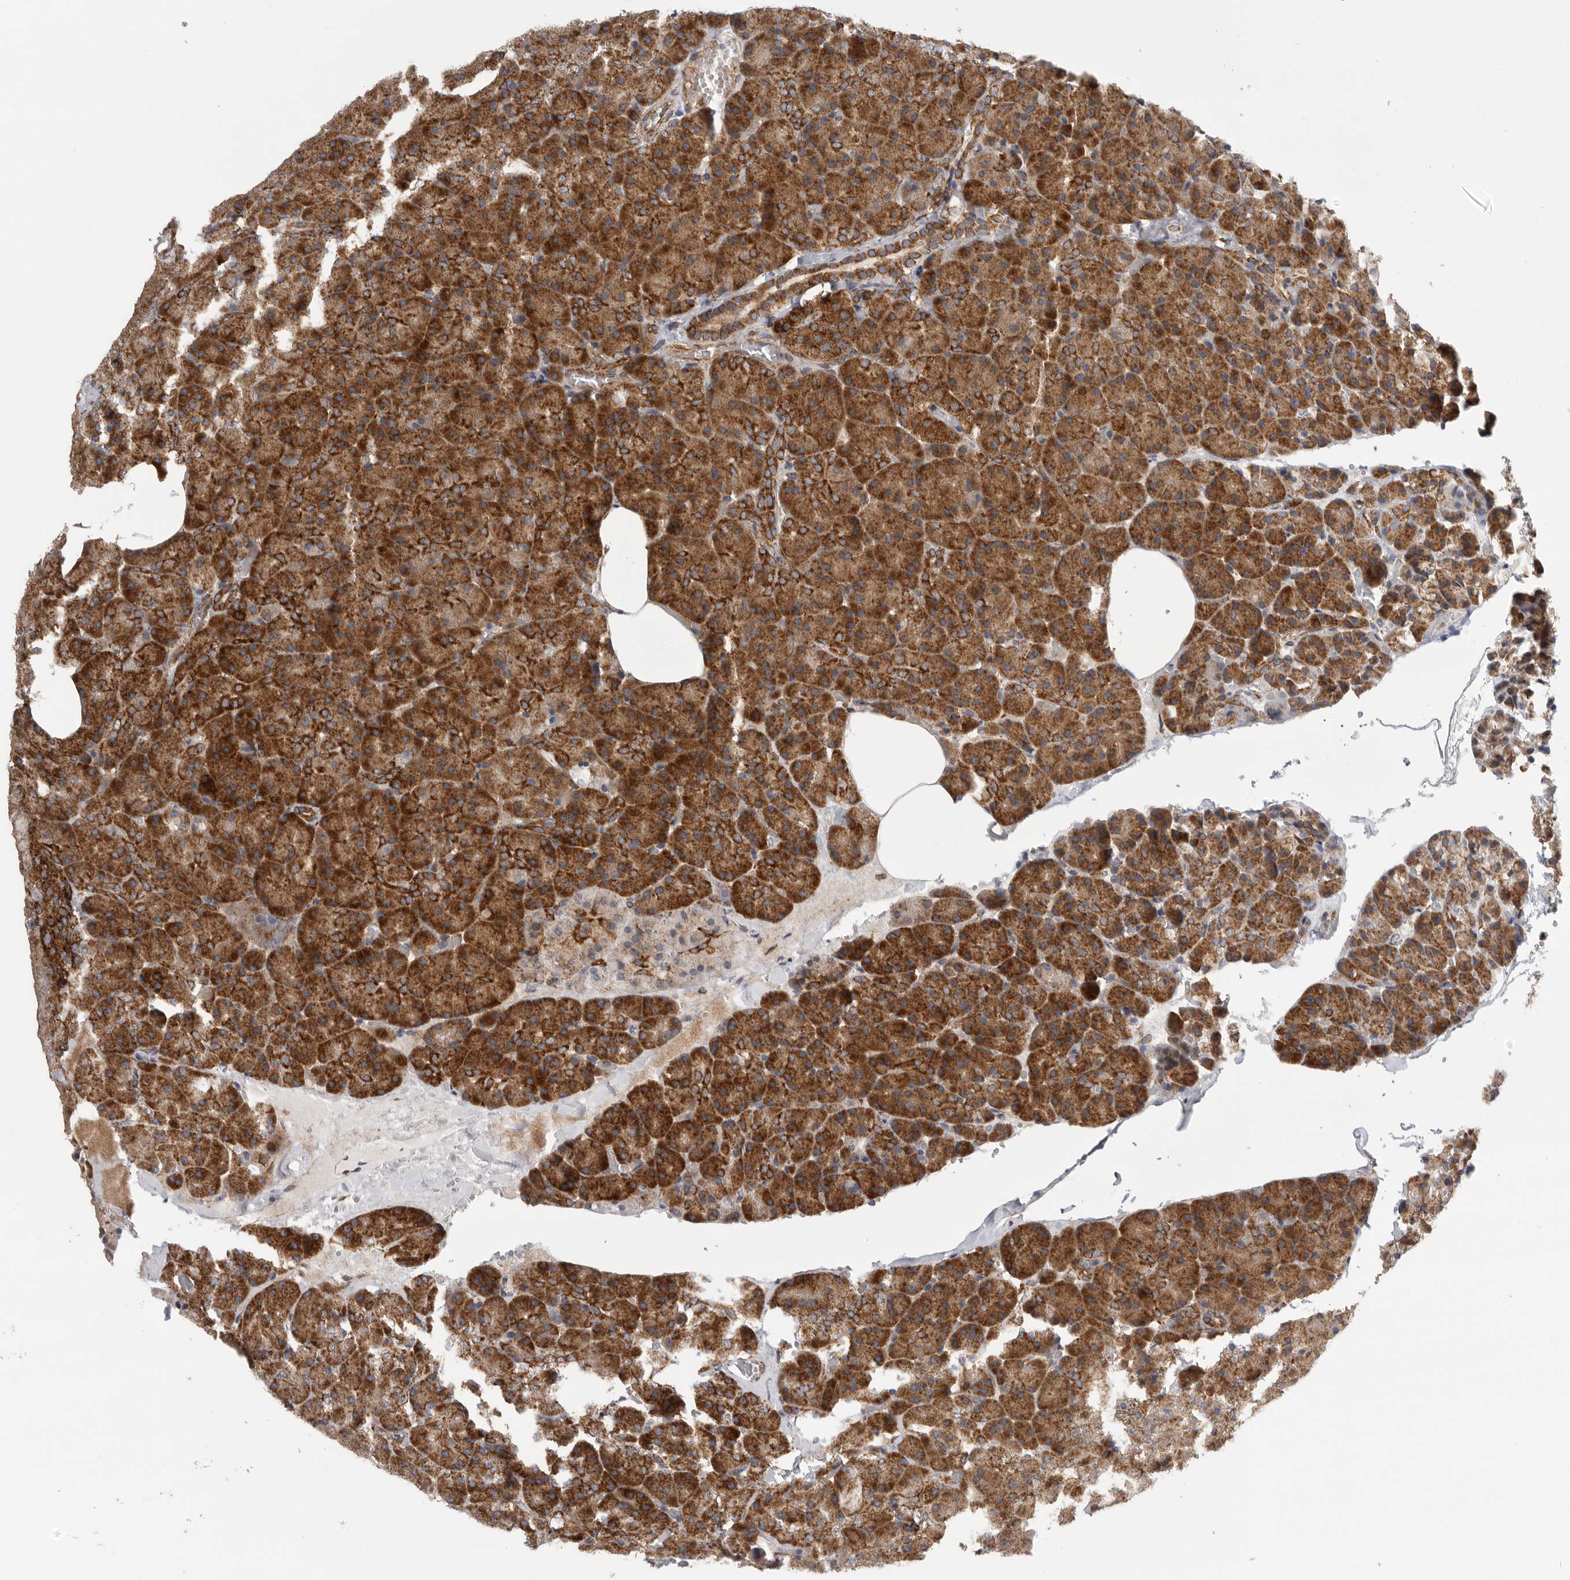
{"staining": {"intensity": "strong", "quantity": ">75%", "location": "cytoplasmic/membranous"}, "tissue": "pancreas", "cell_type": "Exocrine glandular cells", "image_type": "normal", "snomed": [{"axis": "morphology", "description": "Normal tissue, NOS"}, {"axis": "morphology", "description": "Carcinoid, malignant, NOS"}, {"axis": "topography", "description": "Pancreas"}], "caption": "Pancreas stained with a brown dye exhibits strong cytoplasmic/membranous positive positivity in approximately >75% of exocrine glandular cells.", "gene": "FKBP8", "patient": {"sex": "female", "age": 35}}